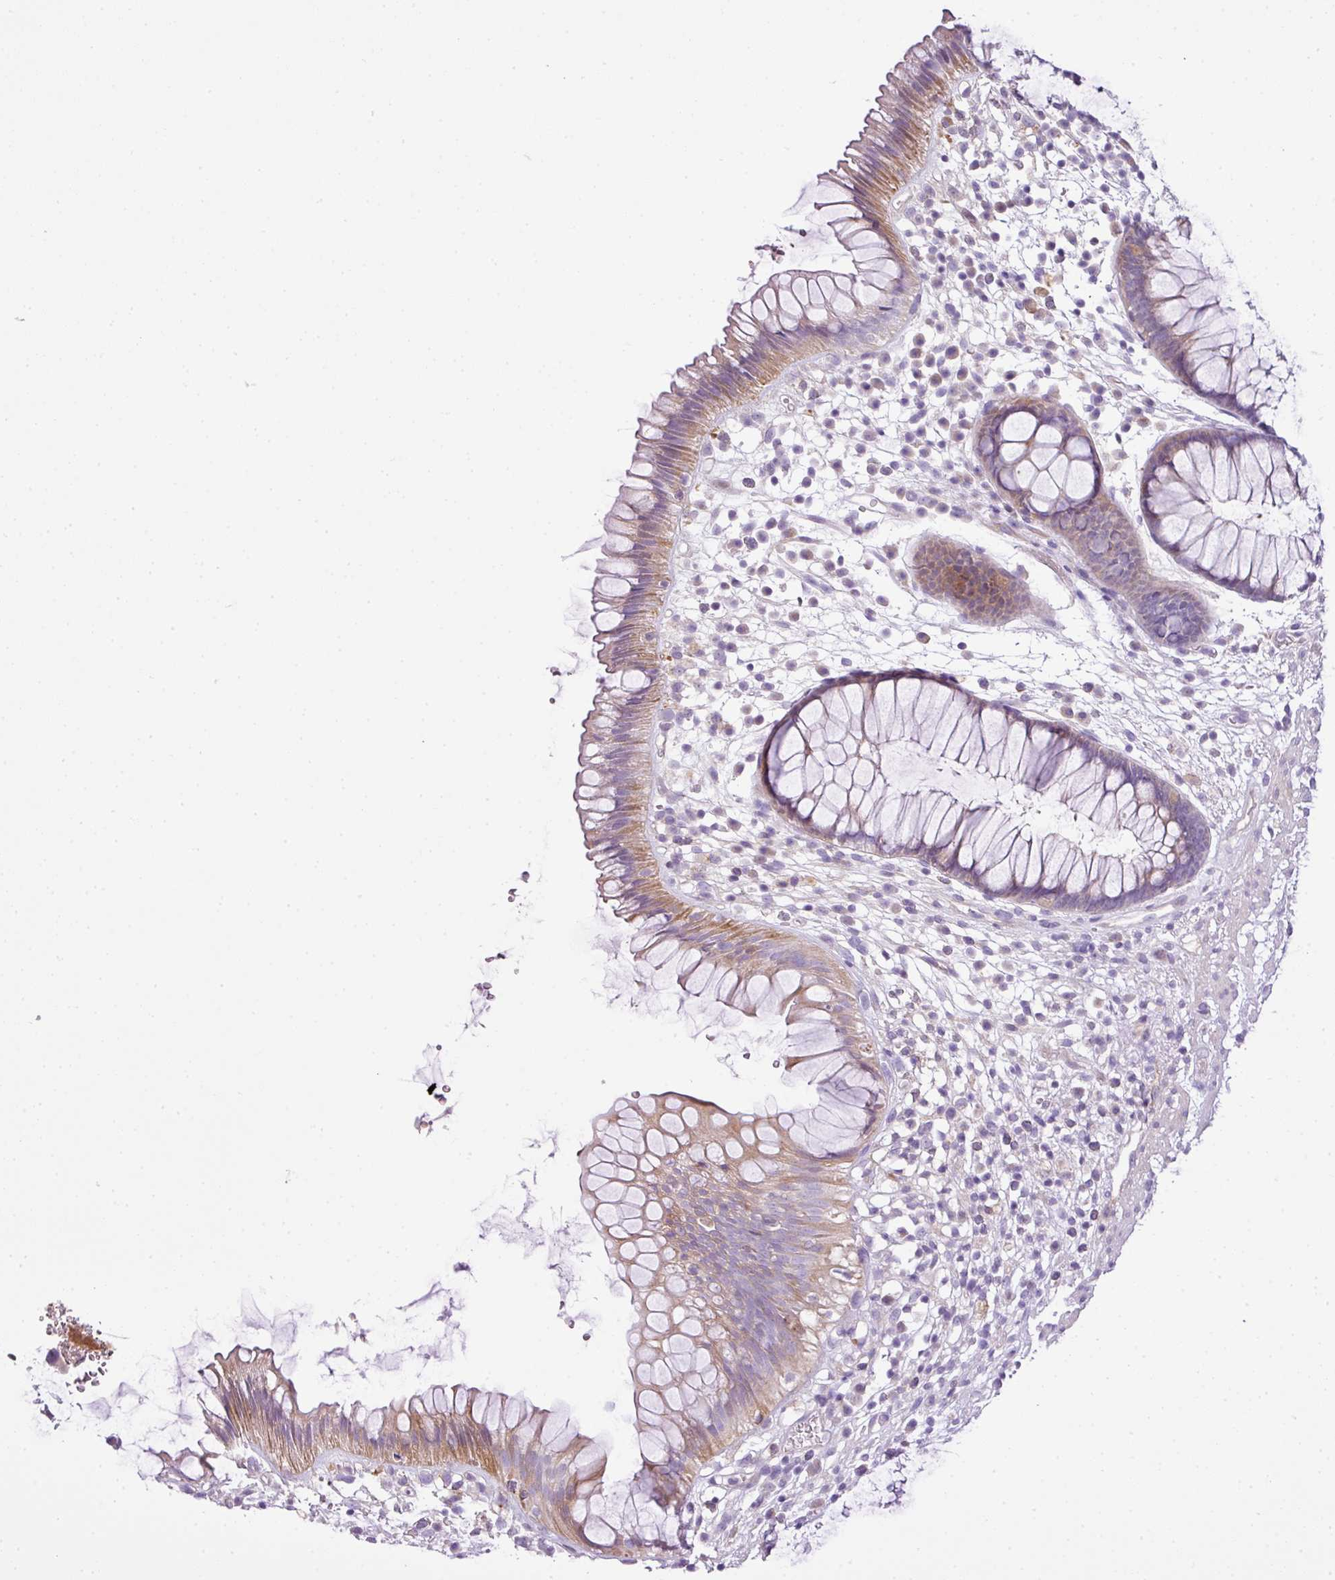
{"staining": {"intensity": "moderate", "quantity": "25%-75%", "location": "cytoplasmic/membranous"}, "tissue": "rectum", "cell_type": "Glandular cells", "image_type": "normal", "snomed": [{"axis": "morphology", "description": "Normal tissue, NOS"}, {"axis": "topography", "description": "Rectum"}], "caption": "This histopathology image displays IHC staining of unremarkable human rectum, with medium moderate cytoplasmic/membranous expression in approximately 25%-75% of glandular cells.", "gene": "HOXC13", "patient": {"sex": "male", "age": 51}}